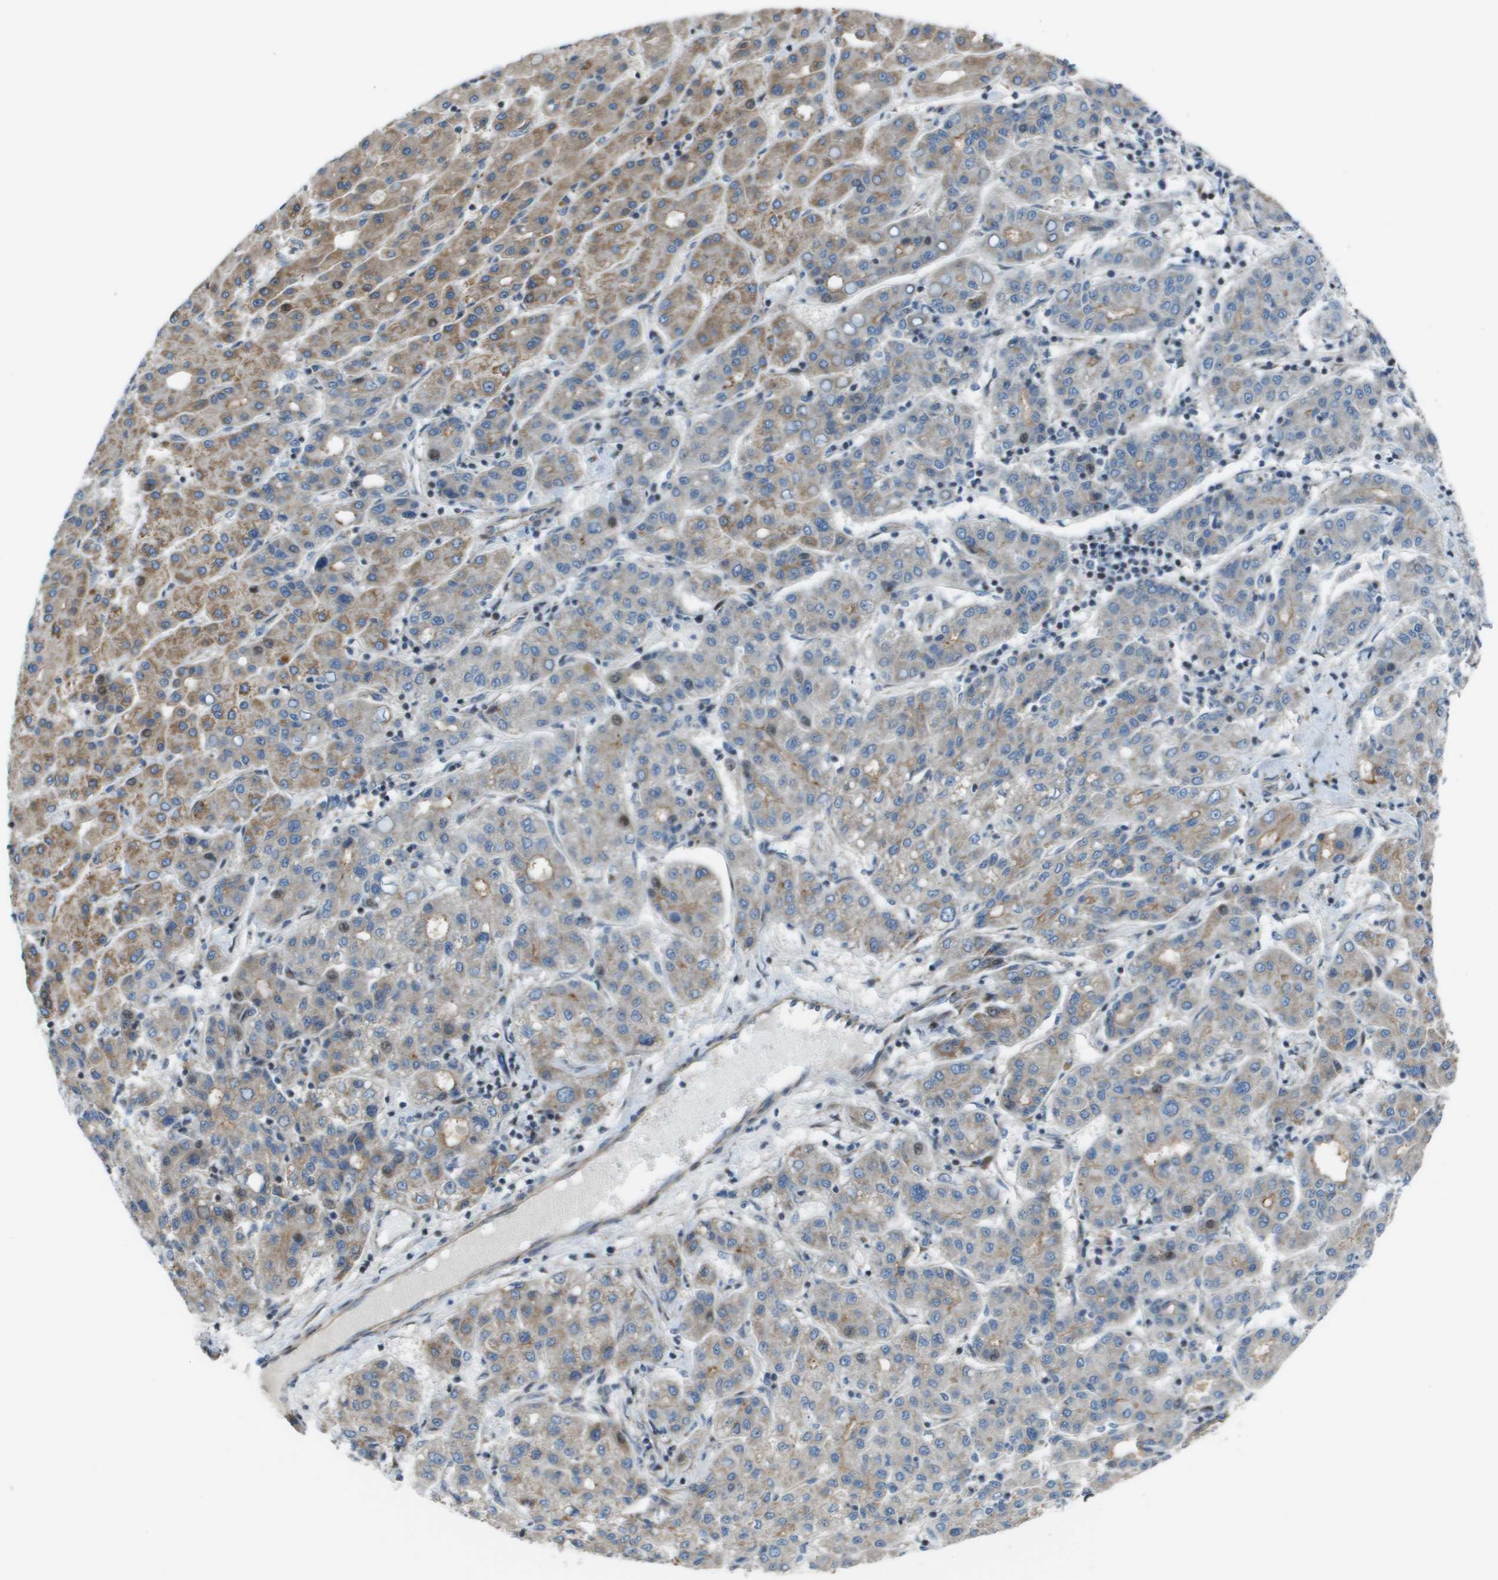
{"staining": {"intensity": "moderate", "quantity": "25%-75%", "location": "cytoplasmic/membranous"}, "tissue": "liver cancer", "cell_type": "Tumor cells", "image_type": "cancer", "snomed": [{"axis": "morphology", "description": "Carcinoma, Hepatocellular, NOS"}, {"axis": "topography", "description": "Liver"}], "caption": "Immunohistochemistry (IHC) micrograph of liver cancer (hepatocellular carcinoma) stained for a protein (brown), which exhibits medium levels of moderate cytoplasmic/membranous positivity in about 25%-75% of tumor cells.", "gene": "MGAT3", "patient": {"sex": "male", "age": 65}}